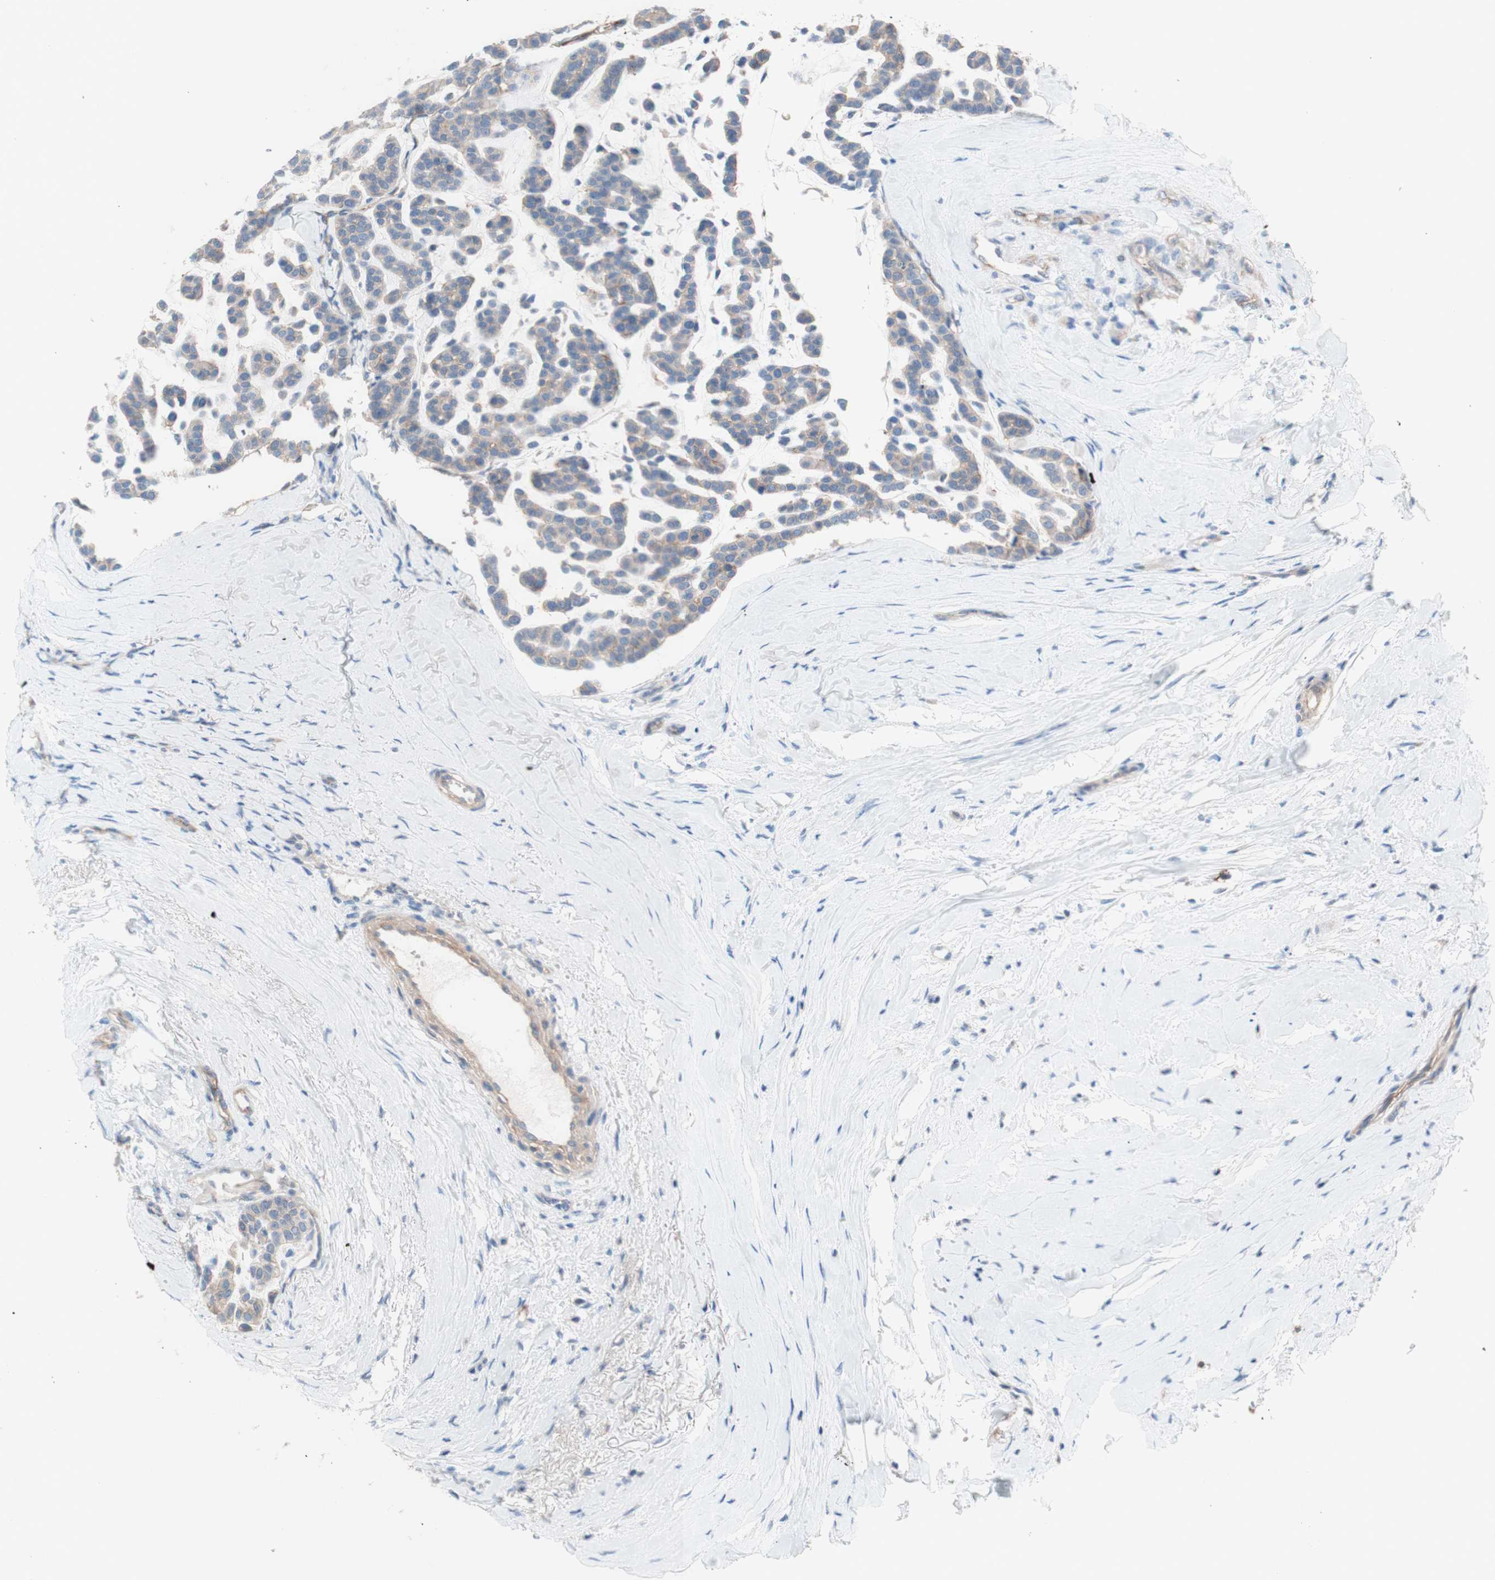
{"staining": {"intensity": "weak", "quantity": "25%-75%", "location": "cytoplasmic/membranous"}, "tissue": "head and neck cancer", "cell_type": "Tumor cells", "image_type": "cancer", "snomed": [{"axis": "morphology", "description": "Adenocarcinoma, NOS"}, {"axis": "morphology", "description": "Adenoma, NOS"}, {"axis": "topography", "description": "Head-Neck"}], "caption": "Immunohistochemical staining of human adenoma (head and neck) displays low levels of weak cytoplasmic/membranous protein staining in approximately 25%-75% of tumor cells. Ihc stains the protein of interest in brown and the nuclei are stained blue.", "gene": "CD46", "patient": {"sex": "female", "age": 55}}